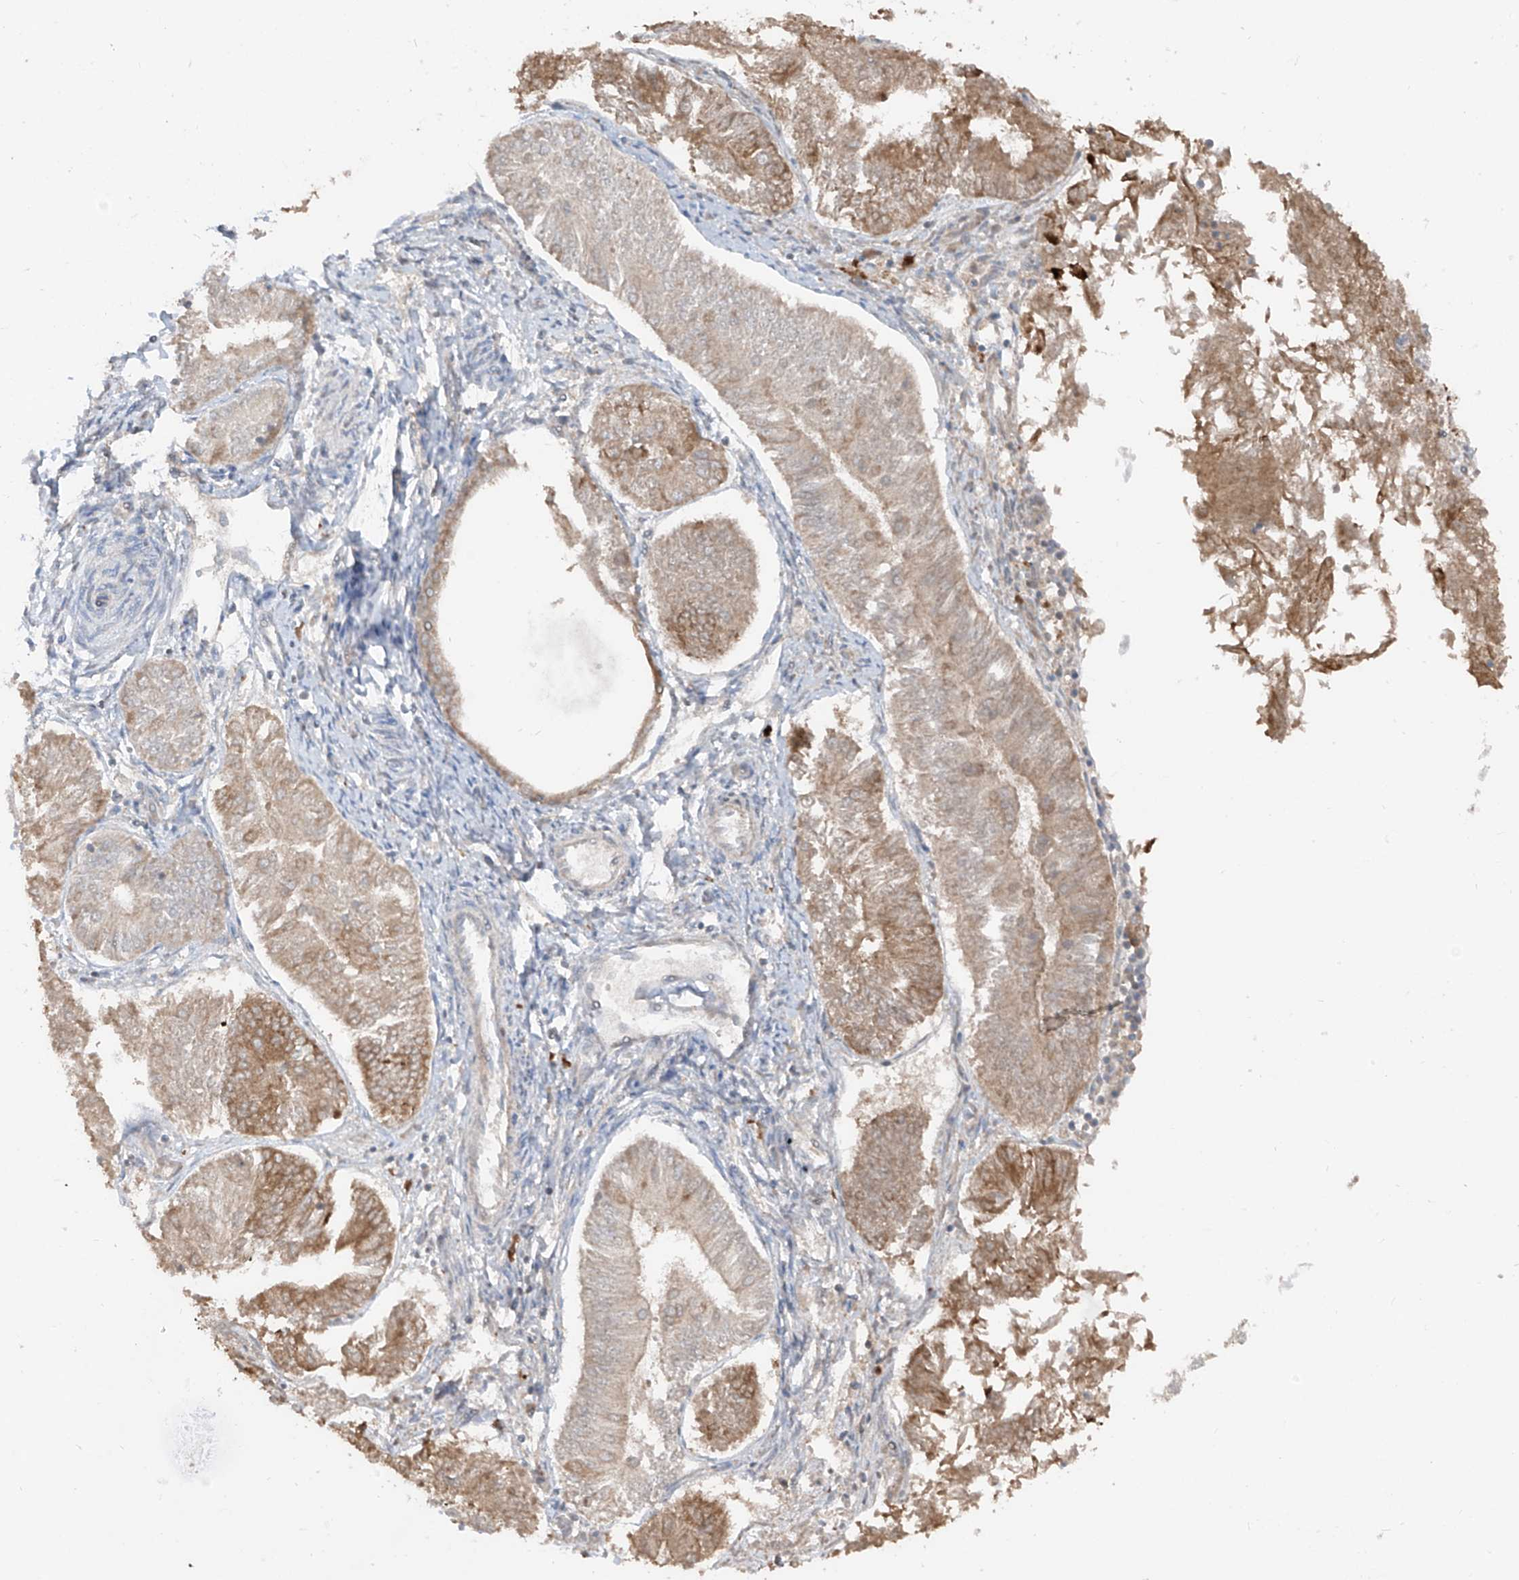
{"staining": {"intensity": "moderate", "quantity": "25%-75%", "location": "cytoplasmic/membranous"}, "tissue": "endometrial cancer", "cell_type": "Tumor cells", "image_type": "cancer", "snomed": [{"axis": "morphology", "description": "Adenocarcinoma, NOS"}, {"axis": "topography", "description": "Endometrium"}], "caption": "Immunohistochemistry (IHC) of human endometrial adenocarcinoma demonstrates medium levels of moderate cytoplasmic/membranous positivity in approximately 25%-75% of tumor cells.", "gene": "COLGALT2", "patient": {"sex": "female", "age": 58}}